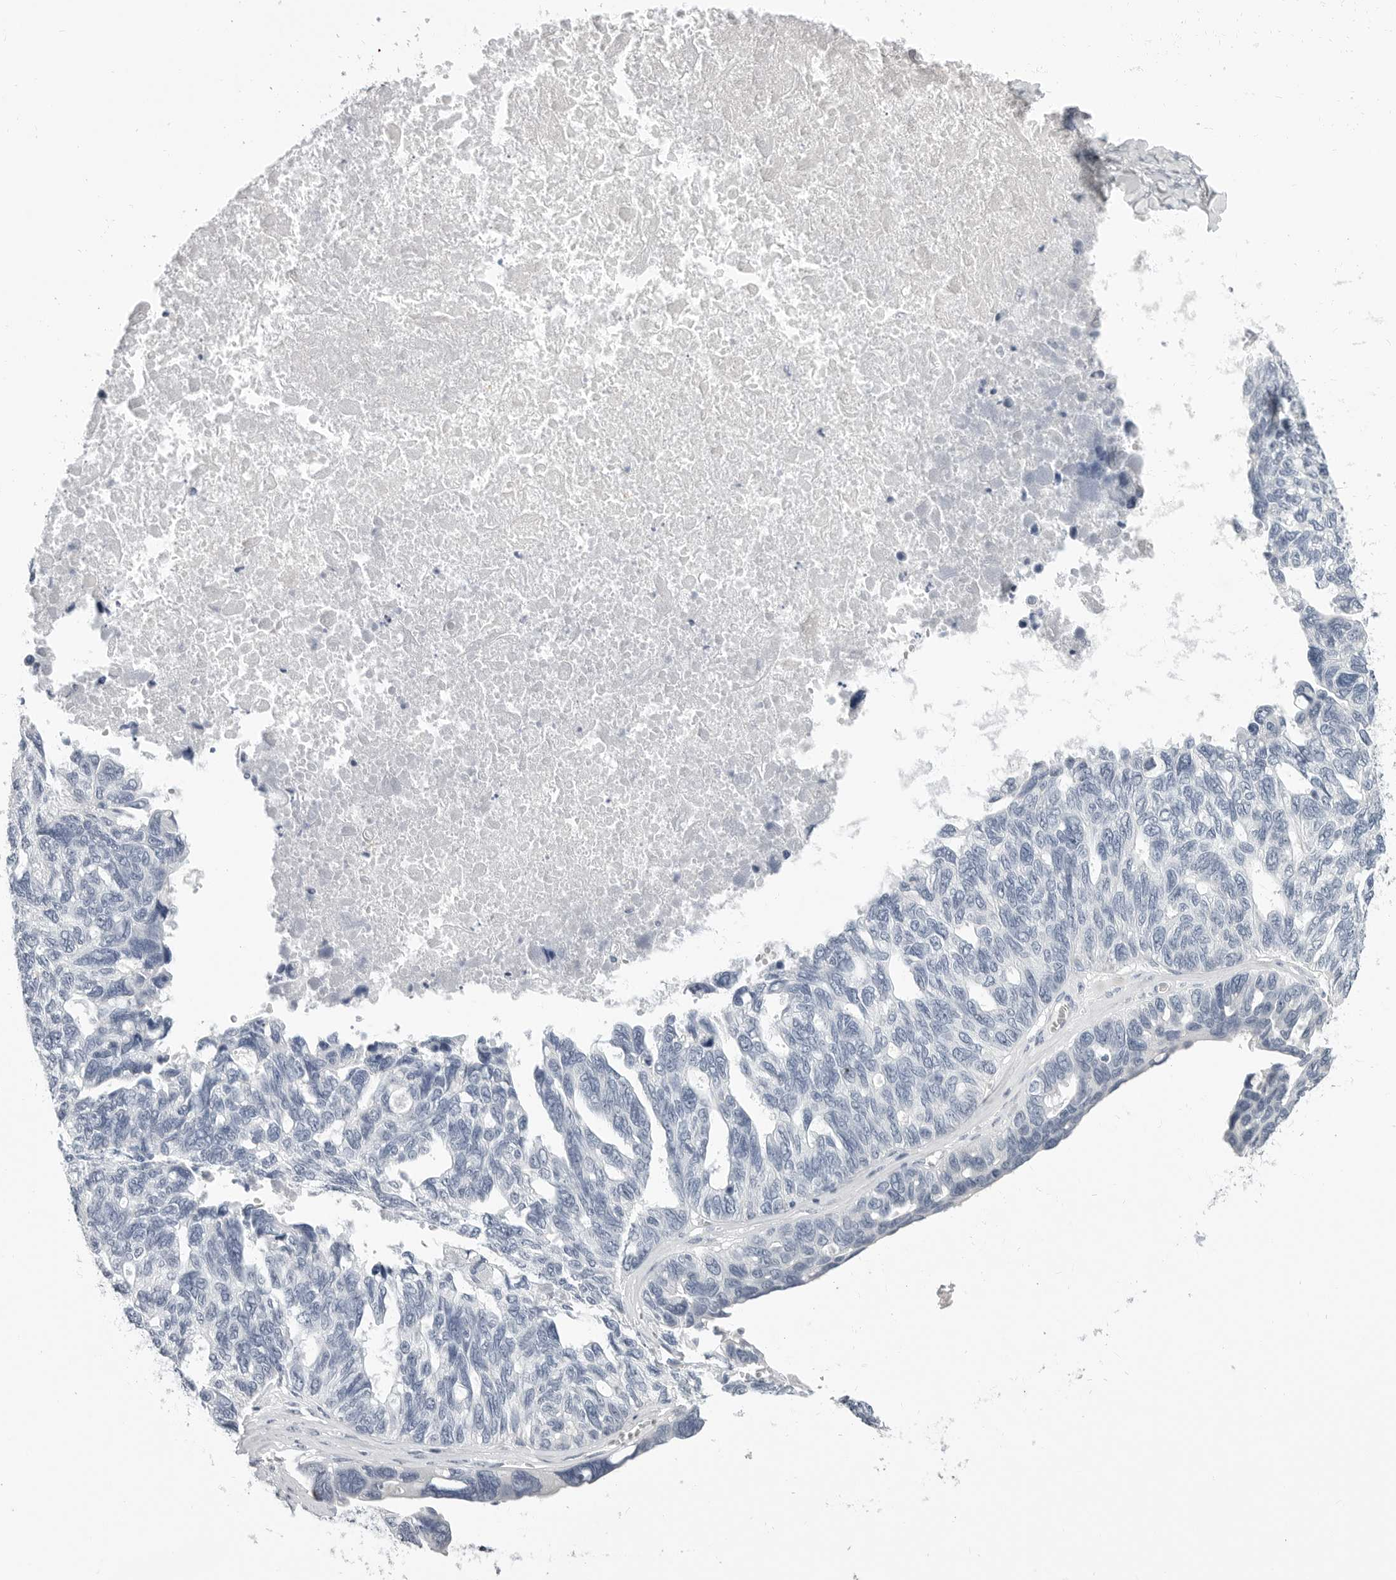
{"staining": {"intensity": "negative", "quantity": "none", "location": "none"}, "tissue": "ovarian cancer", "cell_type": "Tumor cells", "image_type": "cancer", "snomed": [{"axis": "morphology", "description": "Cystadenocarcinoma, serous, NOS"}, {"axis": "topography", "description": "Ovary"}], "caption": "This is an IHC image of serous cystadenocarcinoma (ovarian). There is no expression in tumor cells.", "gene": "PLN", "patient": {"sex": "female", "age": 79}}